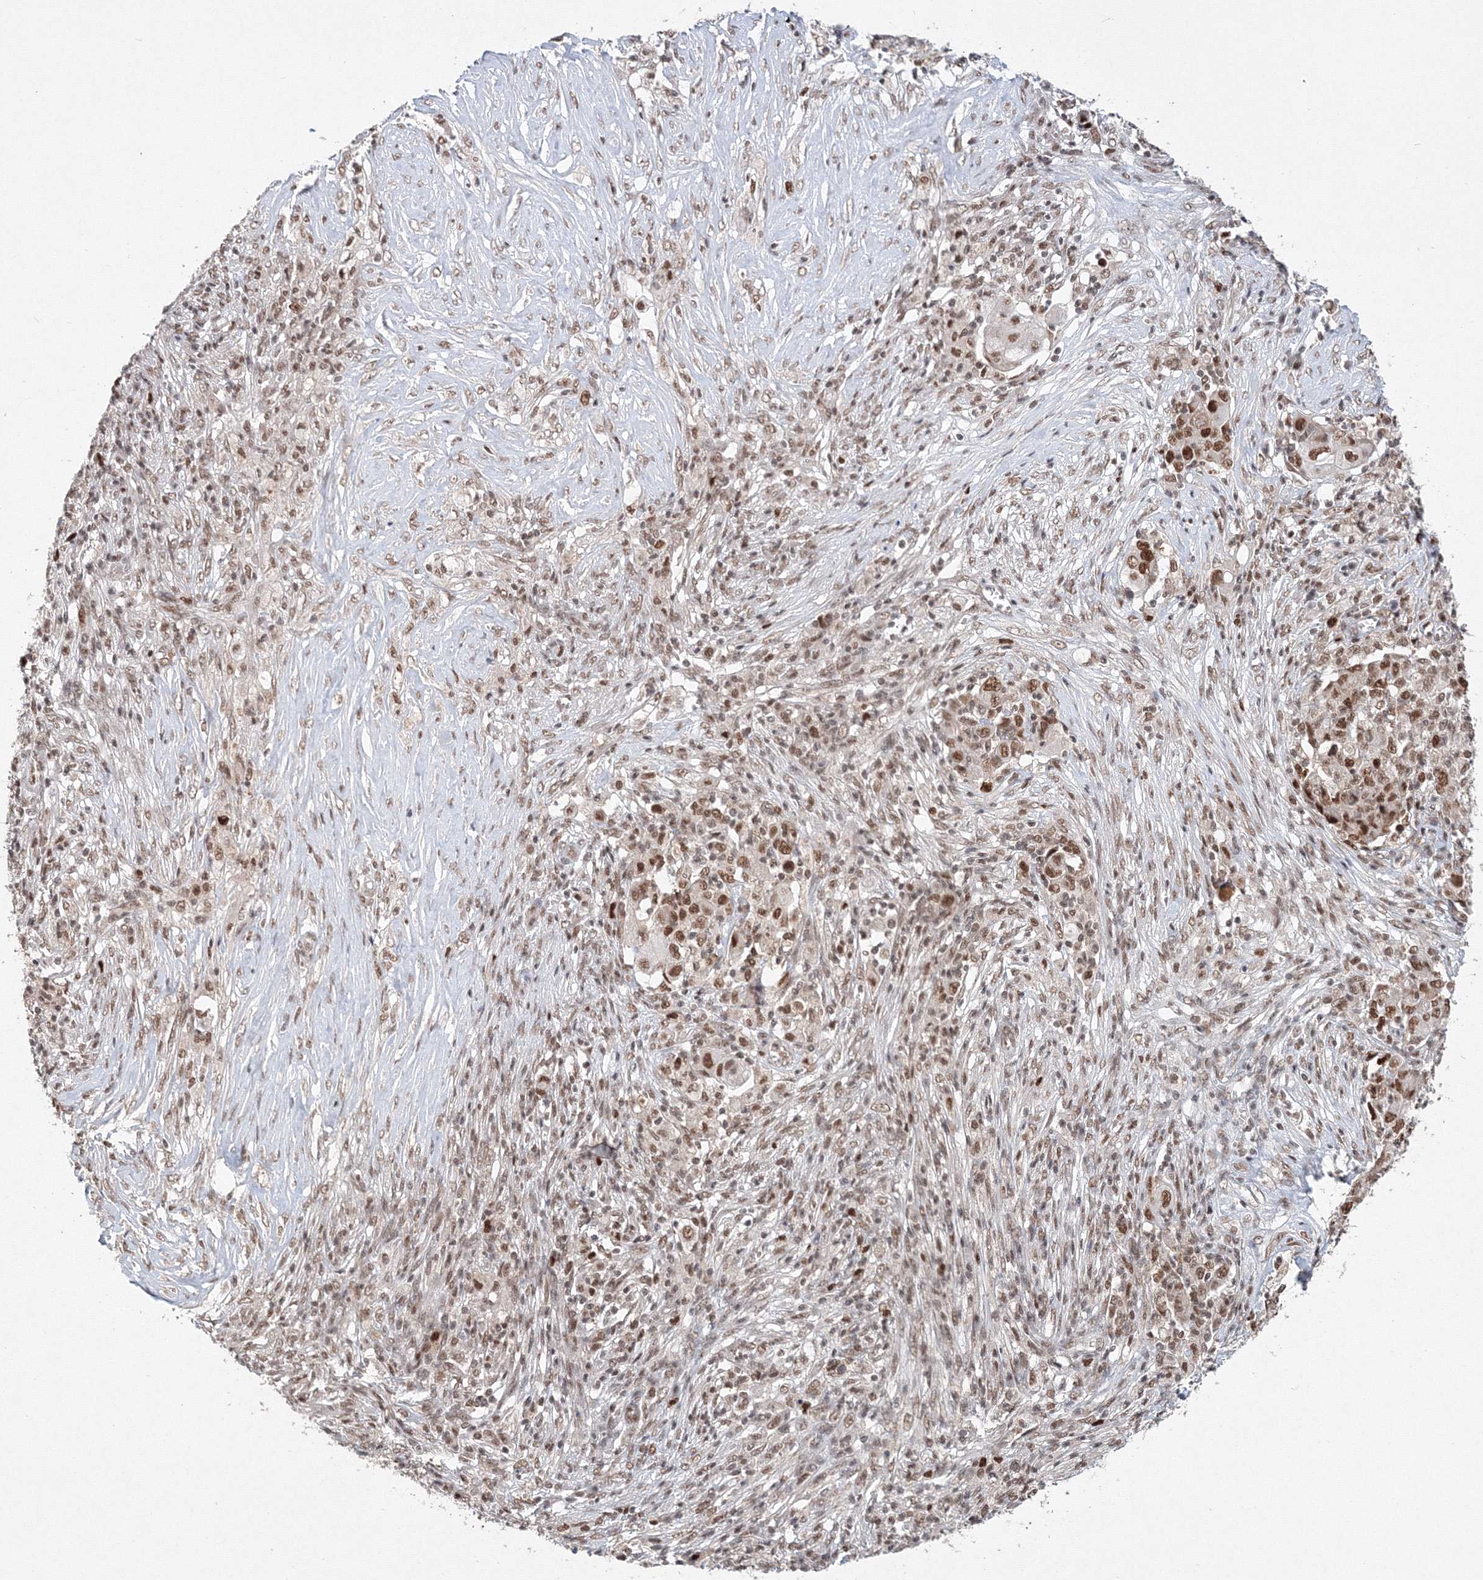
{"staining": {"intensity": "moderate", "quantity": ">75%", "location": "nuclear"}, "tissue": "ovarian cancer", "cell_type": "Tumor cells", "image_type": "cancer", "snomed": [{"axis": "morphology", "description": "Carcinoma, endometroid"}, {"axis": "topography", "description": "Ovary"}], "caption": "Brown immunohistochemical staining in endometroid carcinoma (ovarian) shows moderate nuclear expression in approximately >75% of tumor cells. (IHC, brightfield microscopy, high magnification).", "gene": "IWS1", "patient": {"sex": "female", "age": 42}}